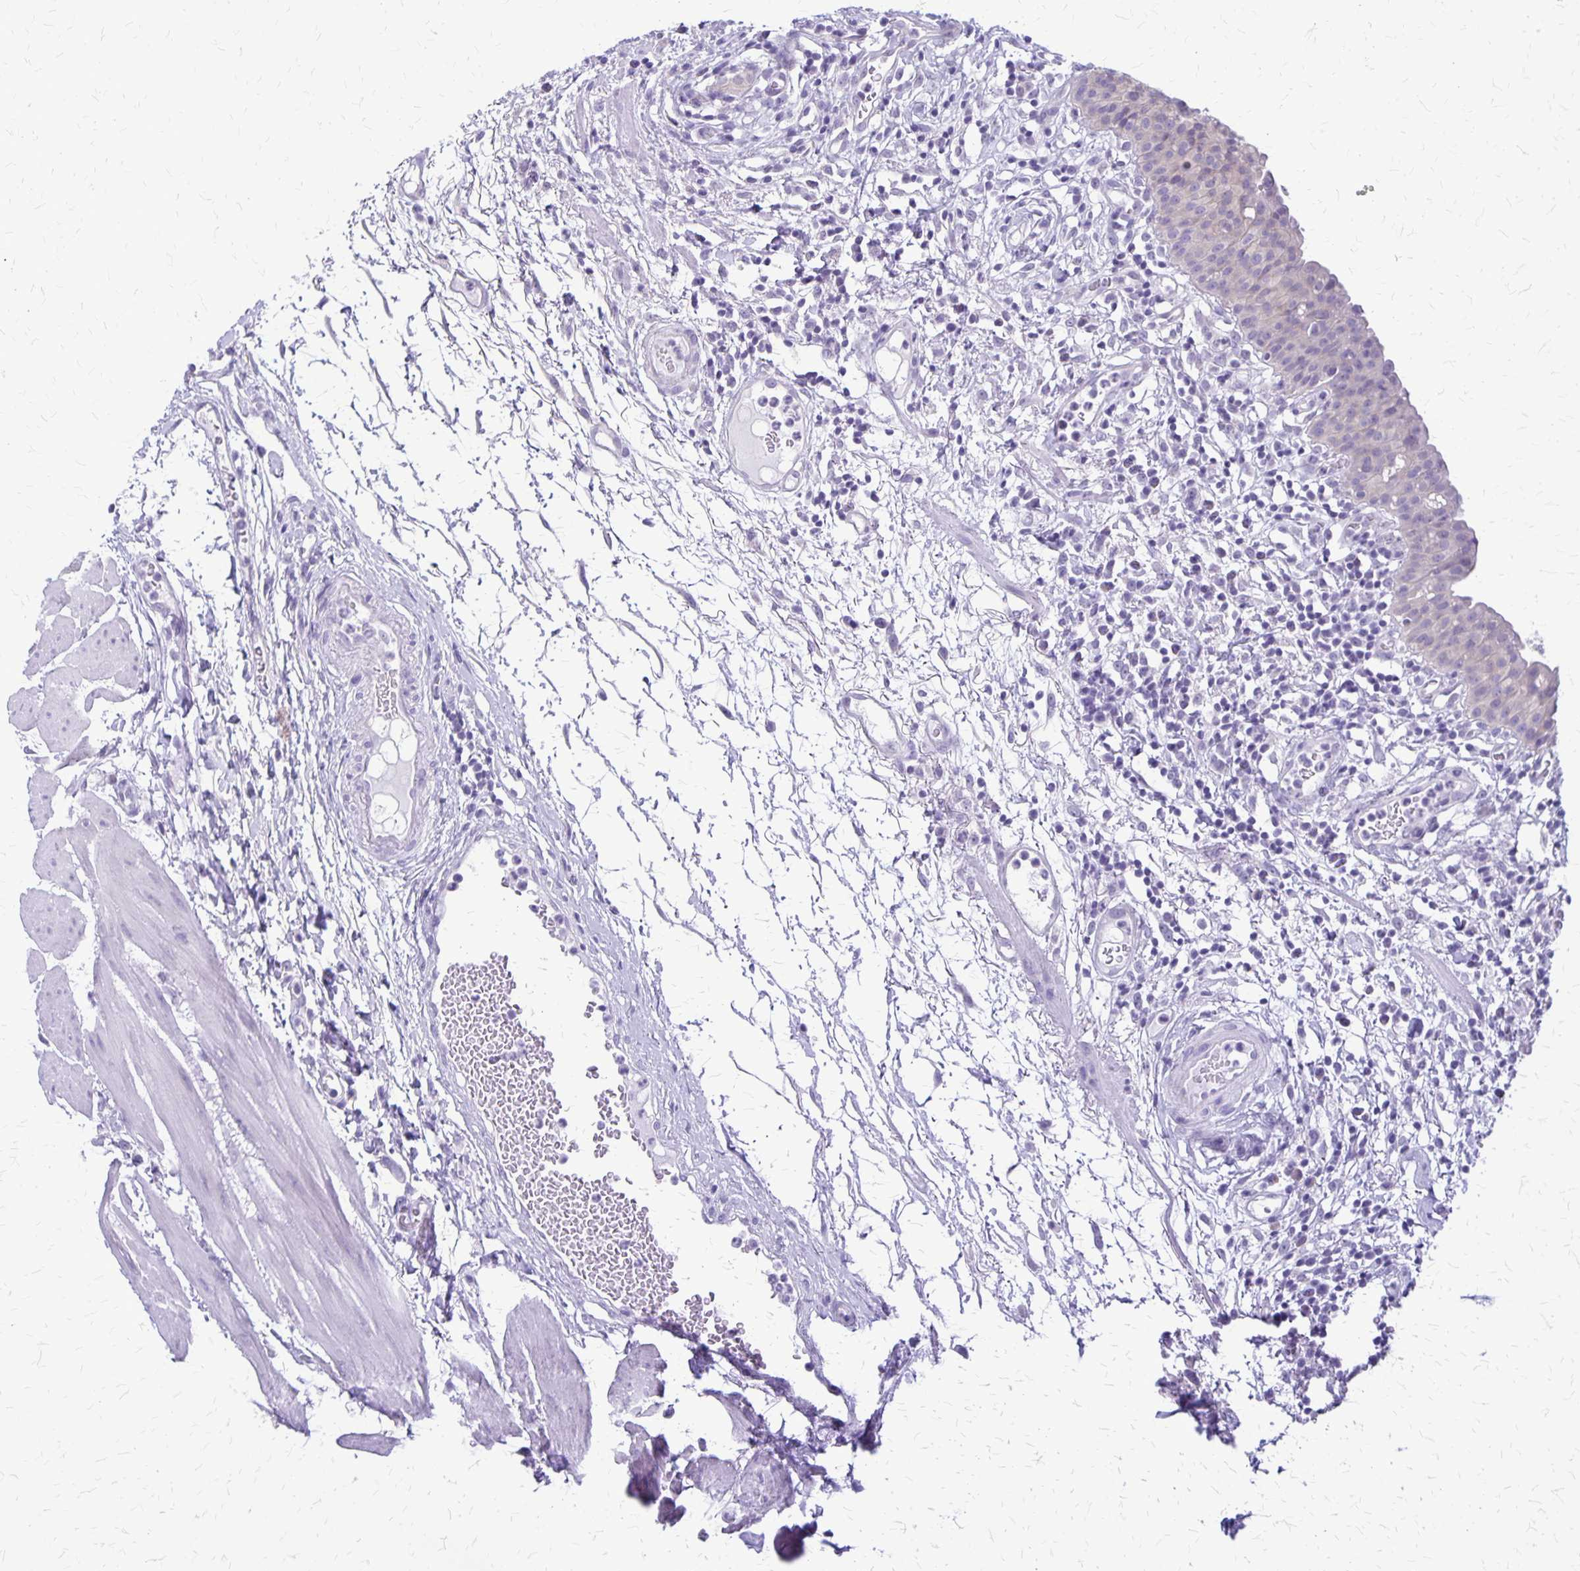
{"staining": {"intensity": "negative", "quantity": "none", "location": "none"}, "tissue": "urinary bladder", "cell_type": "Urothelial cells", "image_type": "normal", "snomed": [{"axis": "morphology", "description": "Normal tissue, NOS"}, {"axis": "morphology", "description": "Inflammation, NOS"}, {"axis": "topography", "description": "Urinary bladder"}], "caption": "The micrograph exhibits no staining of urothelial cells in benign urinary bladder.", "gene": "PLXNB3", "patient": {"sex": "male", "age": 57}}